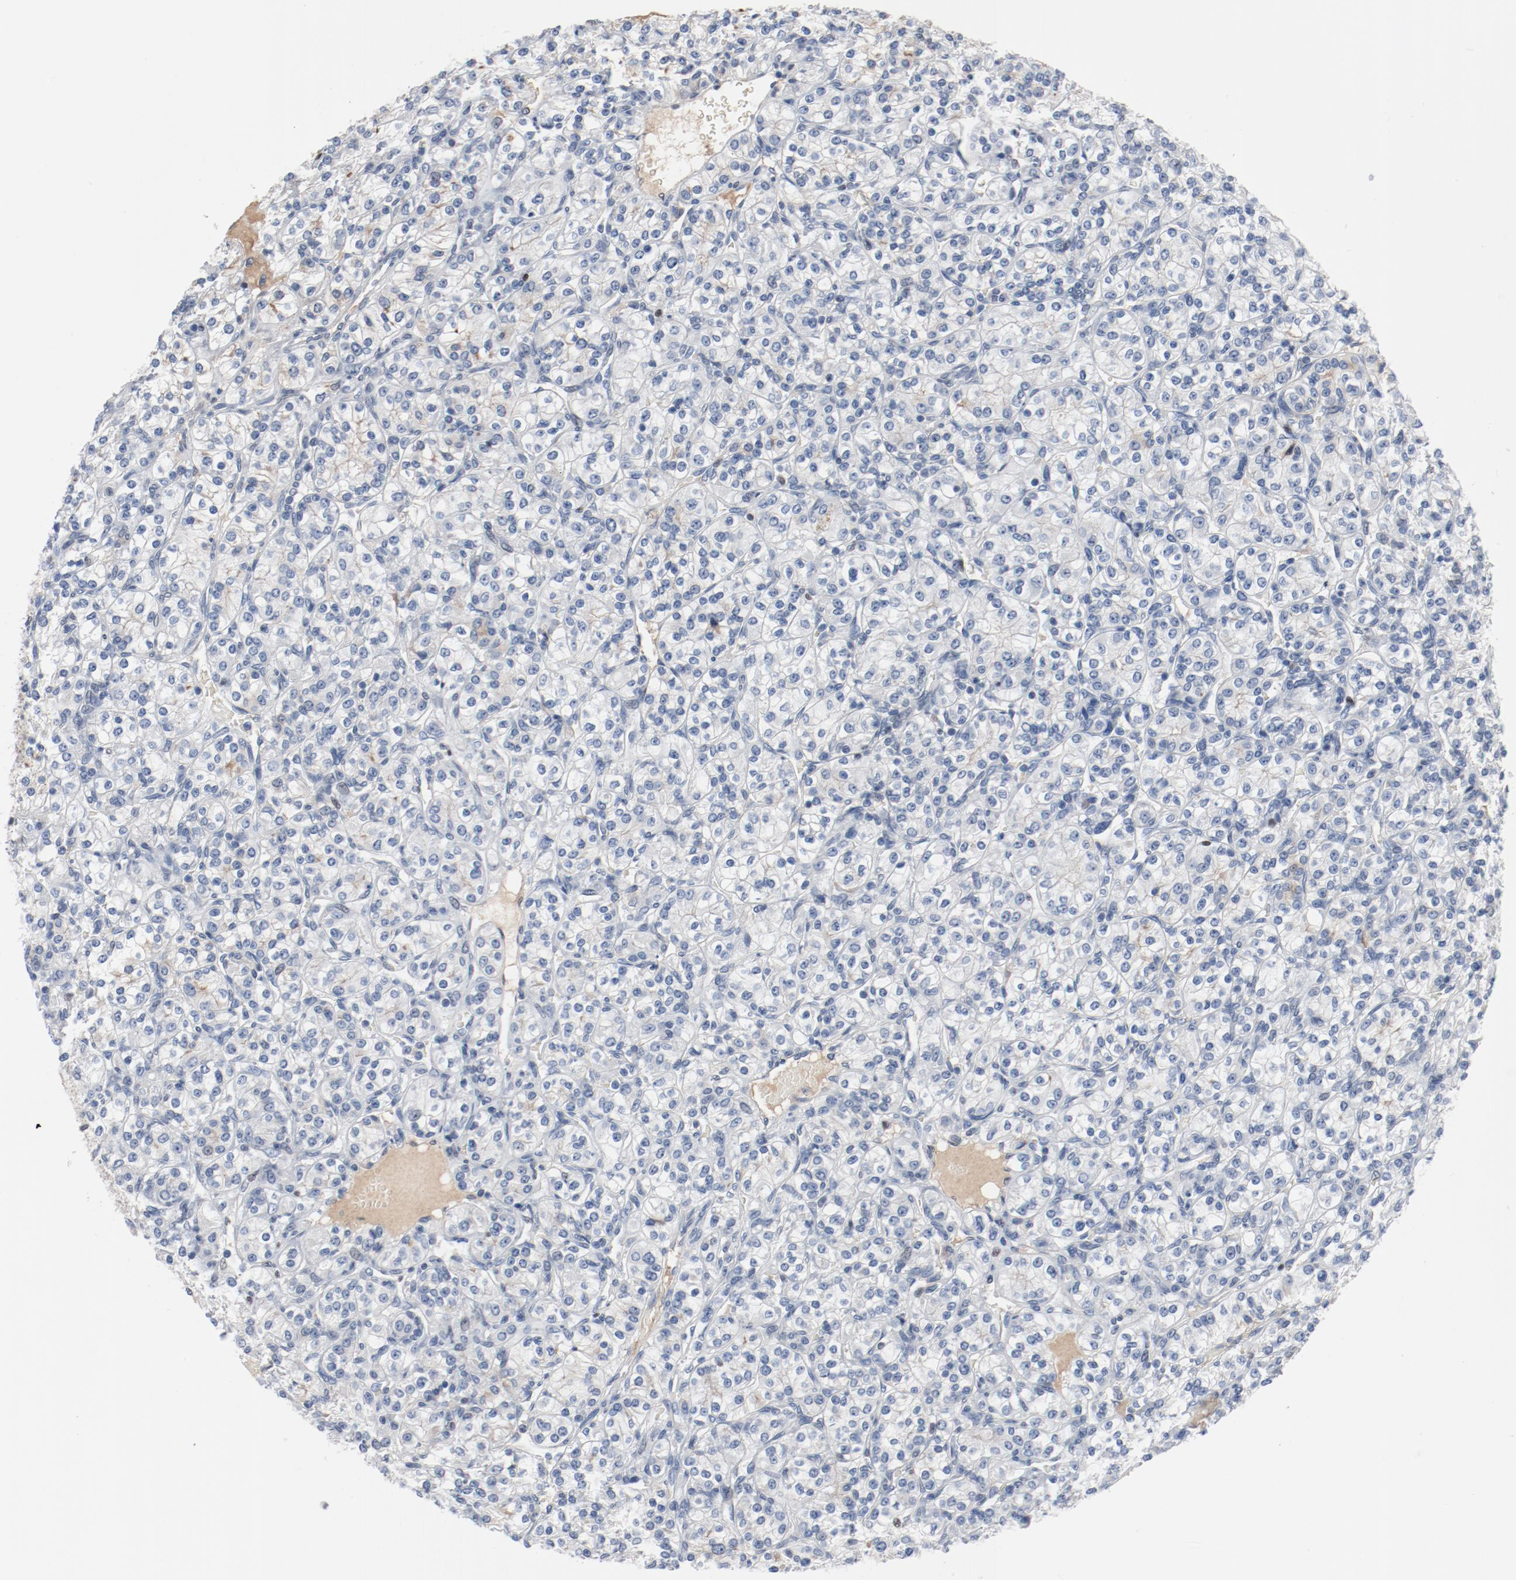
{"staining": {"intensity": "negative", "quantity": "none", "location": "none"}, "tissue": "renal cancer", "cell_type": "Tumor cells", "image_type": "cancer", "snomed": [{"axis": "morphology", "description": "Adenocarcinoma, NOS"}, {"axis": "topography", "description": "Kidney"}], "caption": "IHC photomicrograph of human renal cancer stained for a protein (brown), which exhibits no expression in tumor cells.", "gene": "FOXP1", "patient": {"sex": "male", "age": 77}}